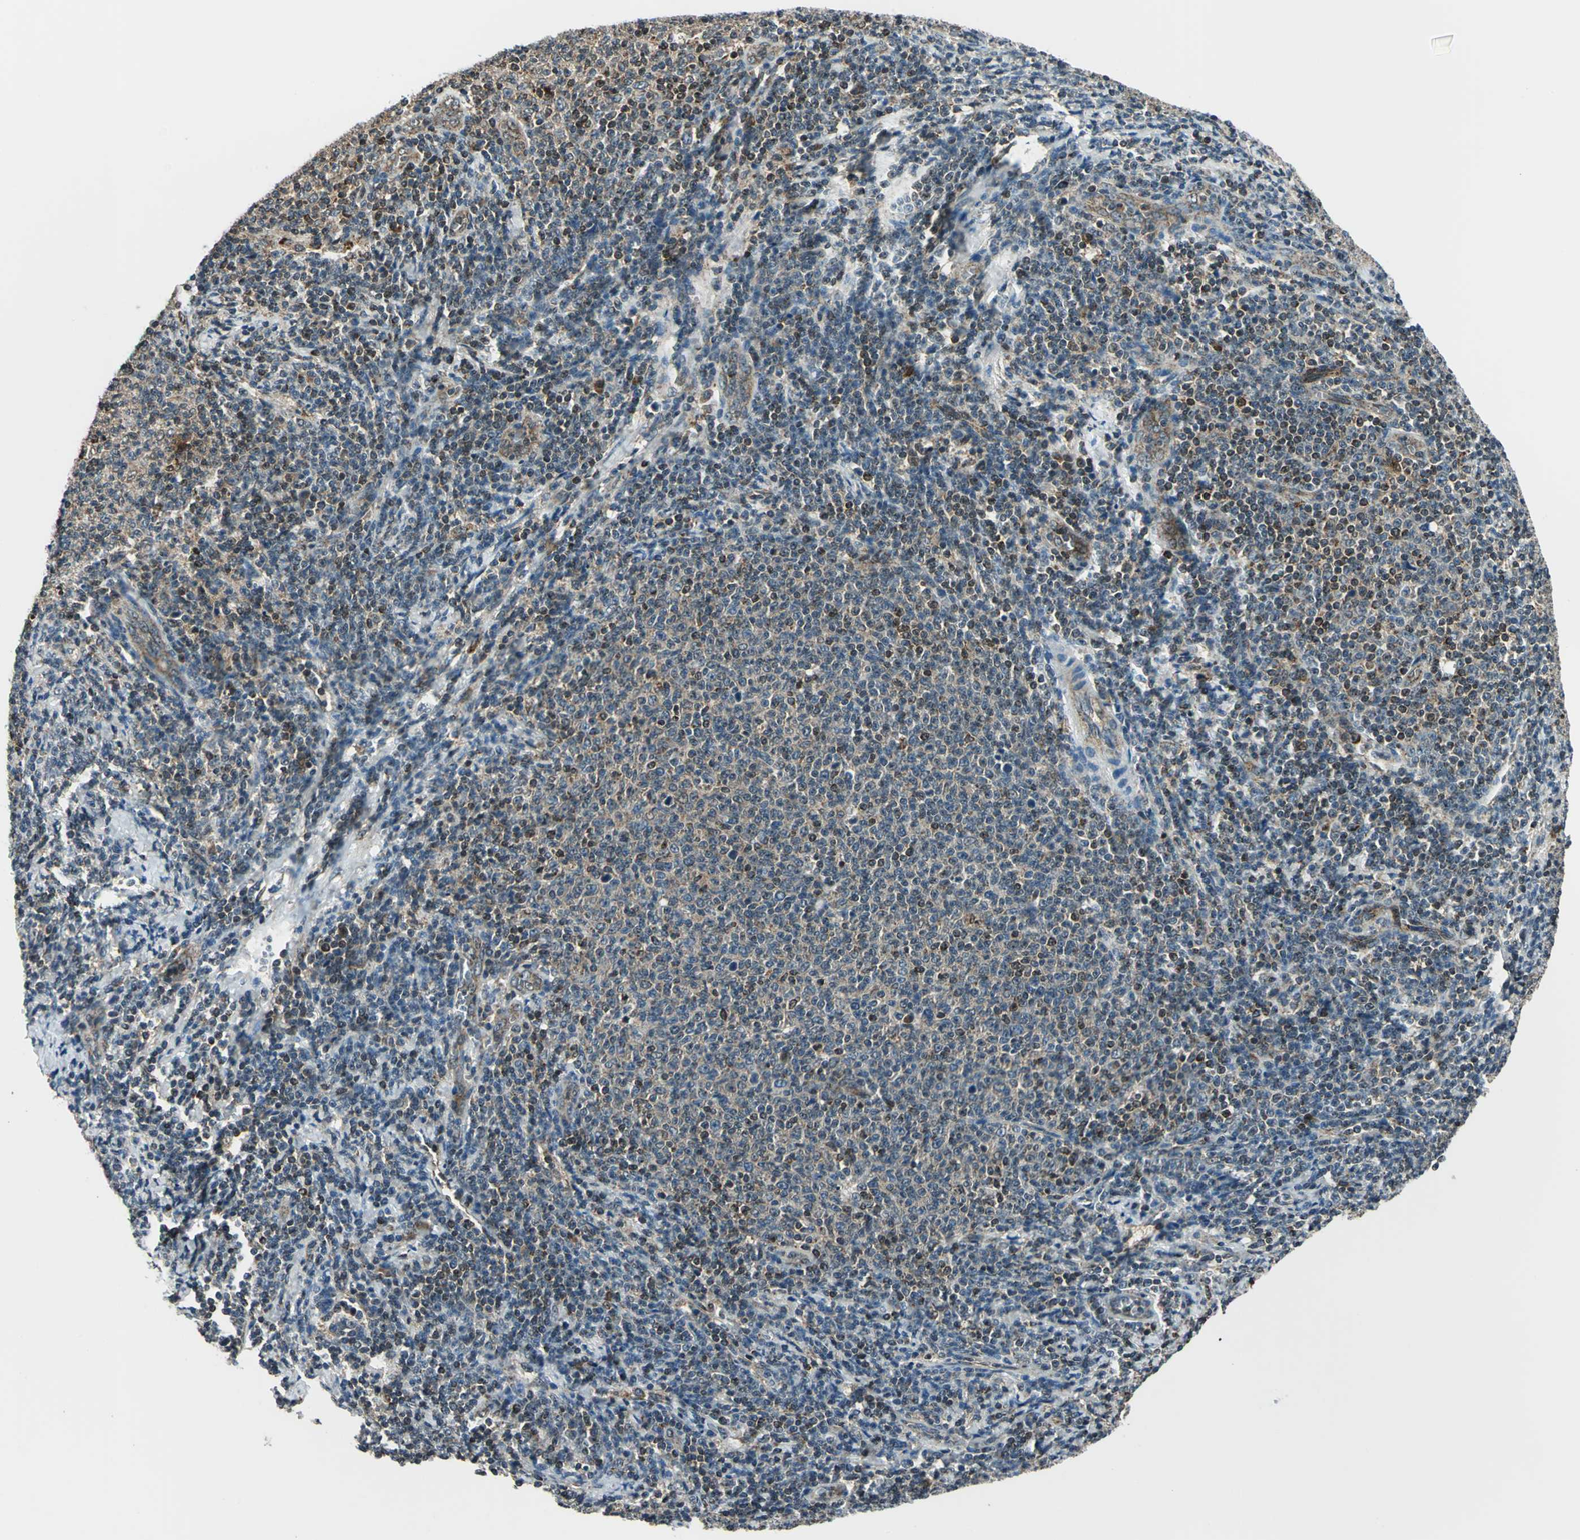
{"staining": {"intensity": "moderate", "quantity": ">75%", "location": "cytoplasmic/membranous,nuclear"}, "tissue": "lymphoma", "cell_type": "Tumor cells", "image_type": "cancer", "snomed": [{"axis": "morphology", "description": "Malignant lymphoma, non-Hodgkin's type, Low grade"}, {"axis": "topography", "description": "Lymph node"}], "caption": "Protein staining displays moderate cytoplasmic/membranous and nuclear staining in about >75% of tumor cells in lymphoma.", "gene": "NUDT2", "patient": {"sex": "male", "age": 66}}